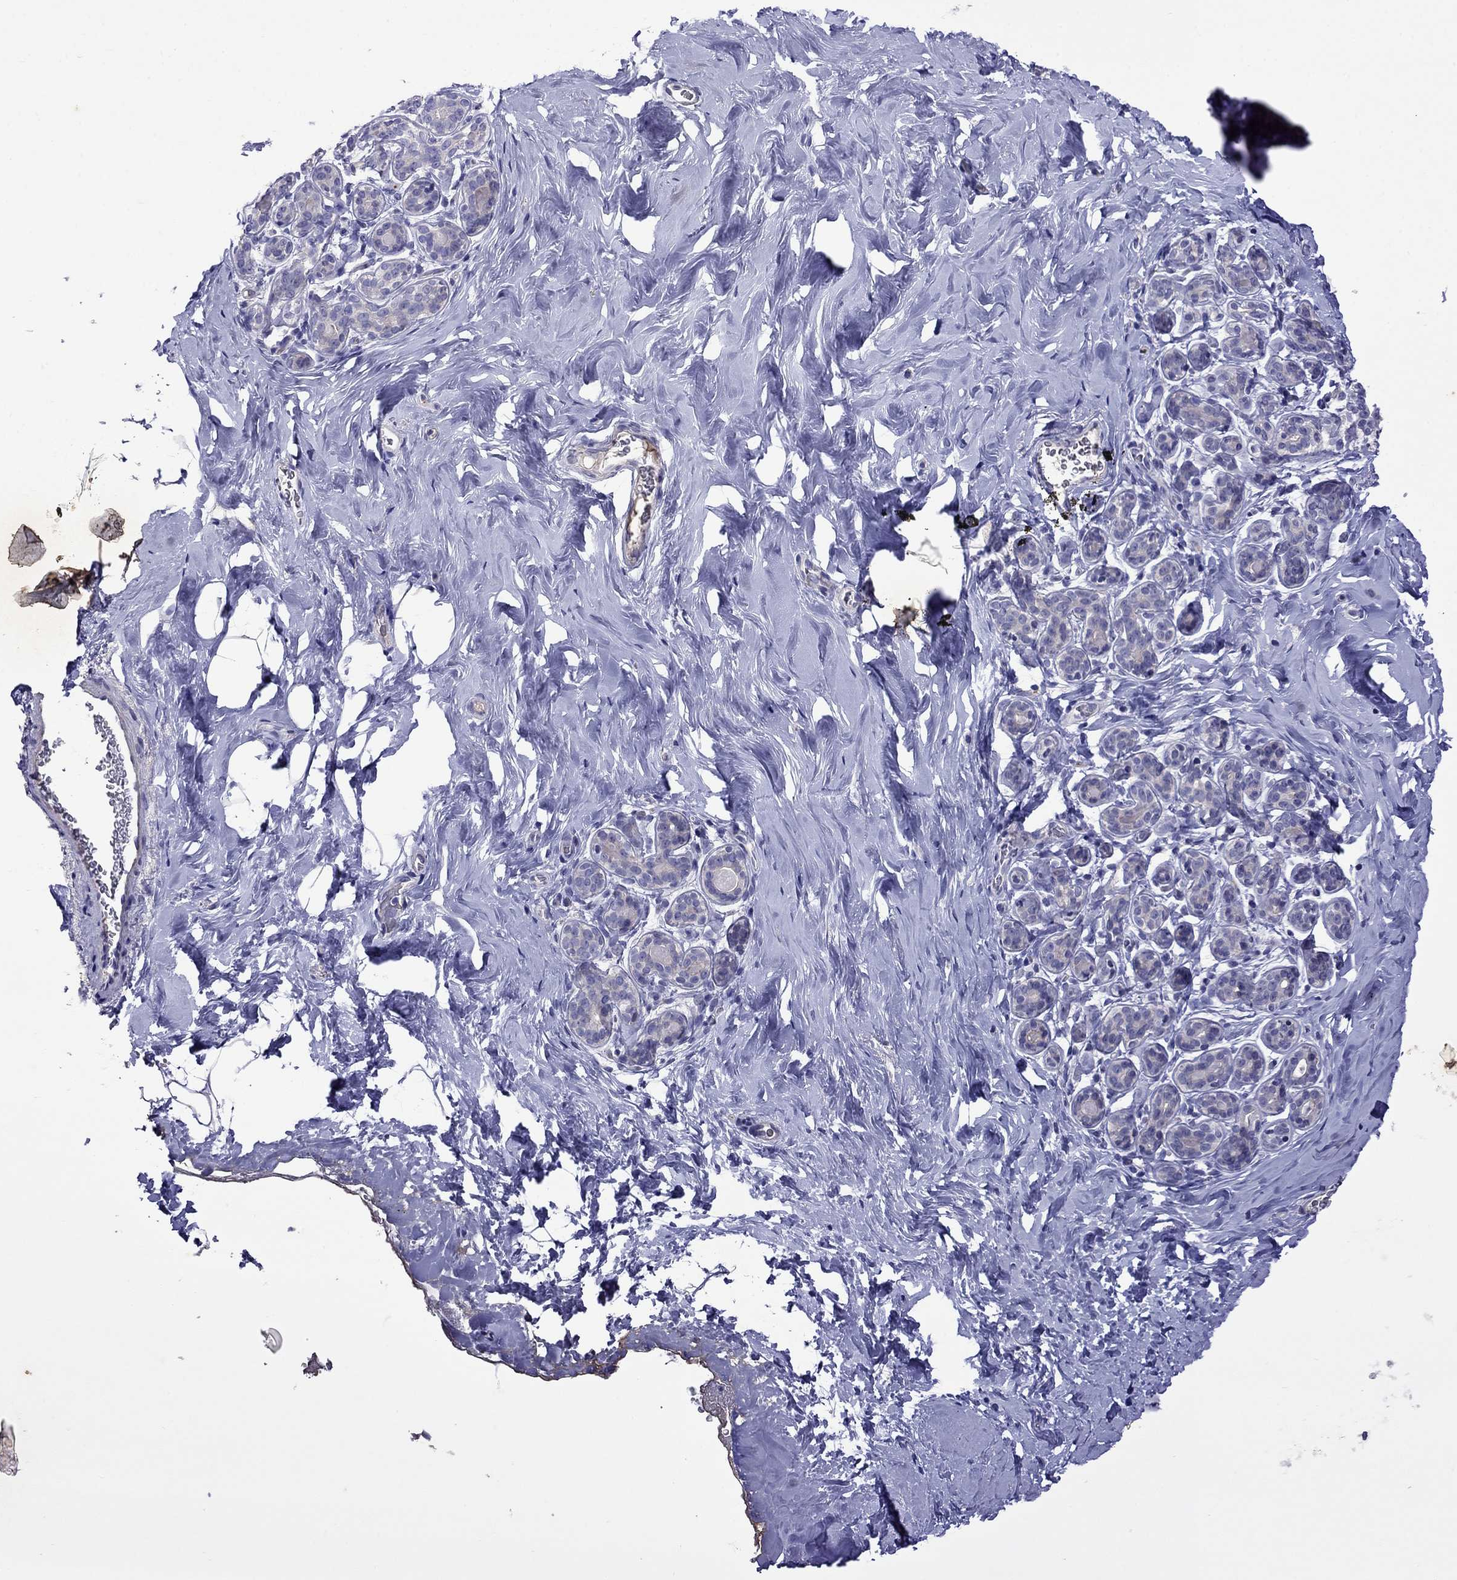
{"staining": {"intensity": "negative", "quantity": "none", "location": "none"}, "tissue": "breast", "cell_type": "Adipocytes", "image_type": "normal", "snomed": [{"axis": "morphology", "description": "Normal tissue, NOS"}, {"axis": "topography", "description": "Skin"}, {"axis": "topography", "description": "Breast"}], "caption": "Breast stained for a protein using IHC displays no staining adipocytes.", "gene": "STAR", "patient": {"sex": "female", "age": 43}}